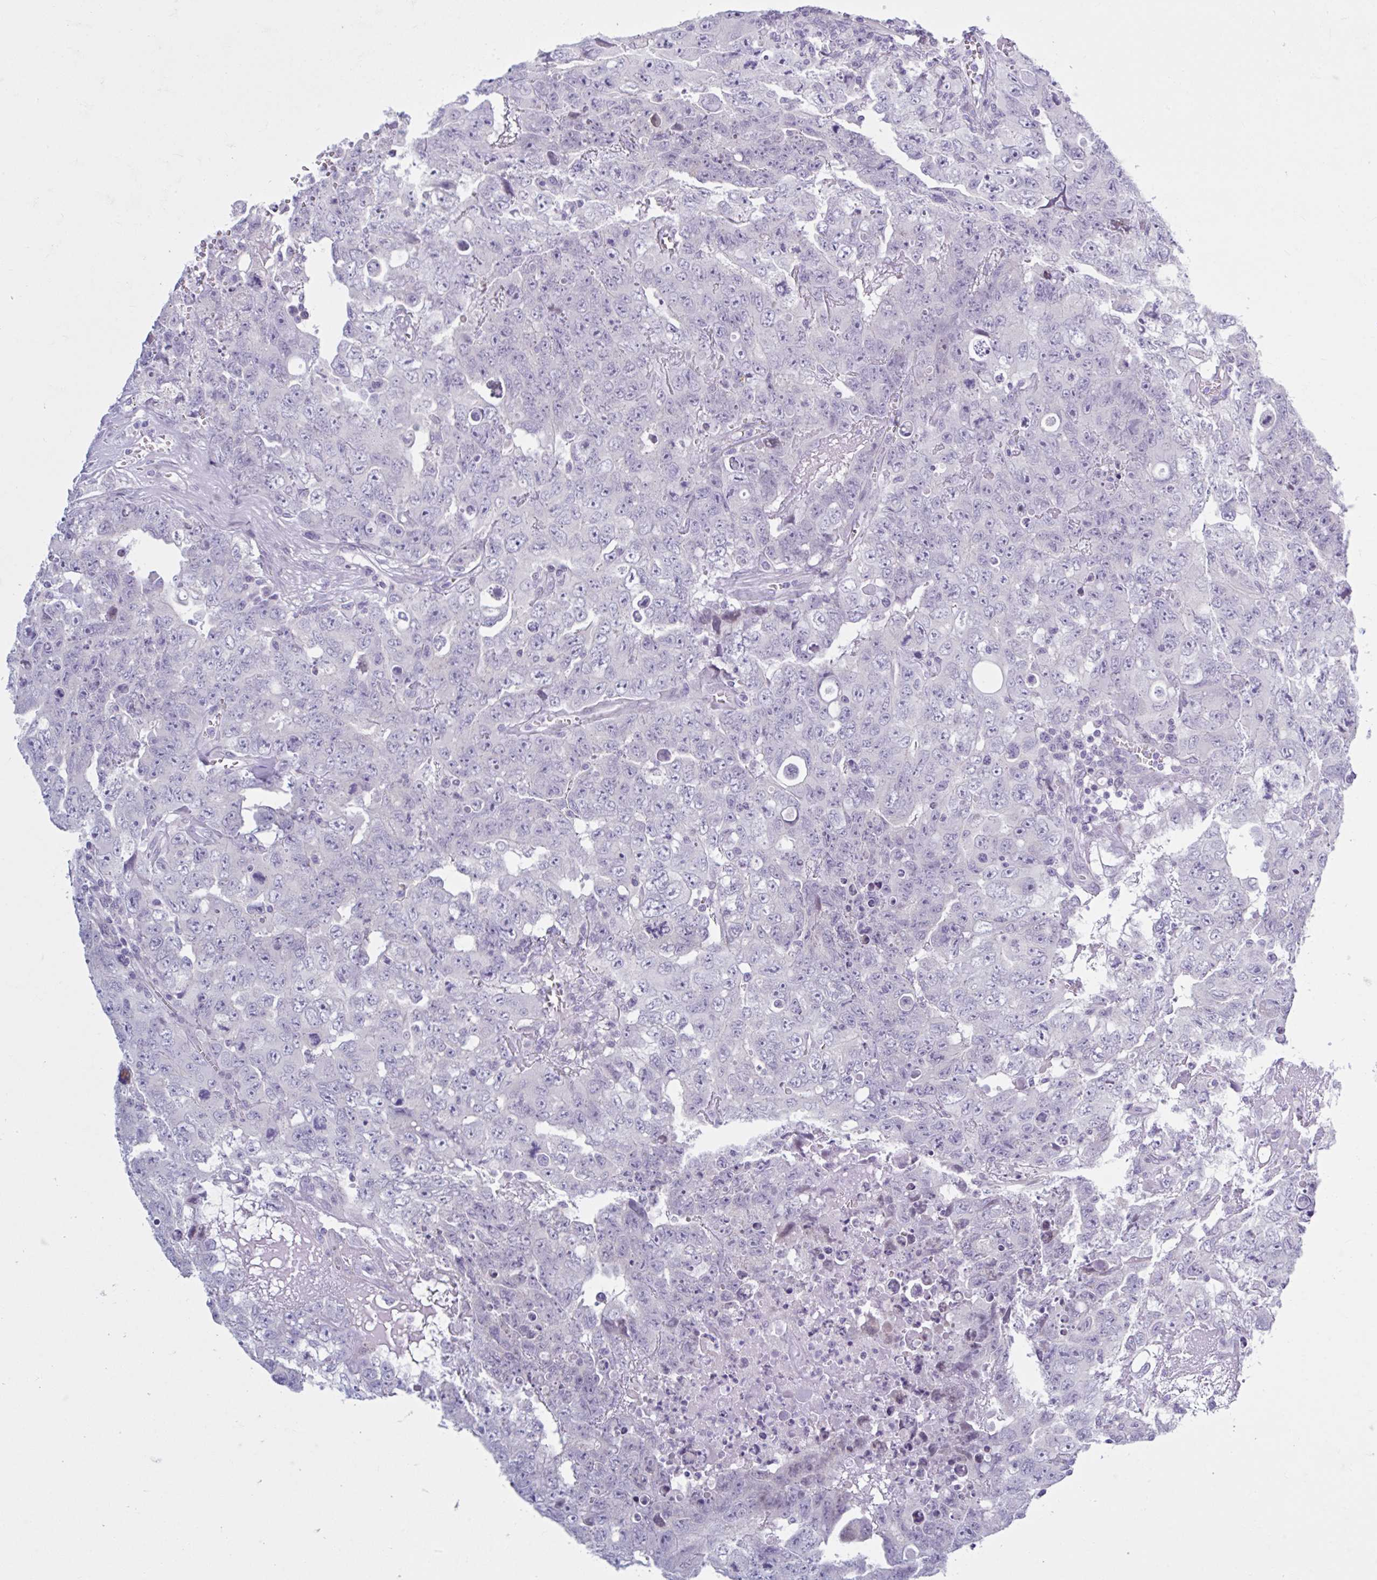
{"staining": {"intensity": "negative", "quantity": "none", "location": "none"}, "tissue": "testis cancer", "cell_type": "Tumor cells", "image_type": "cancer", "snomed": [{"axis": "morphology", "description": "Carcinoma, Embryonal, NOS"}, {"axis": "topography", "description": "Testis"}], "caption": "IHC micrograph of neoplastic tissue: embryonal carcinoma (testis) stained with DAB demonstrates no significant protein positivity in tumor cells.", "gene": "FAM153A", "patient": {"sex": "male", "age": 24}}